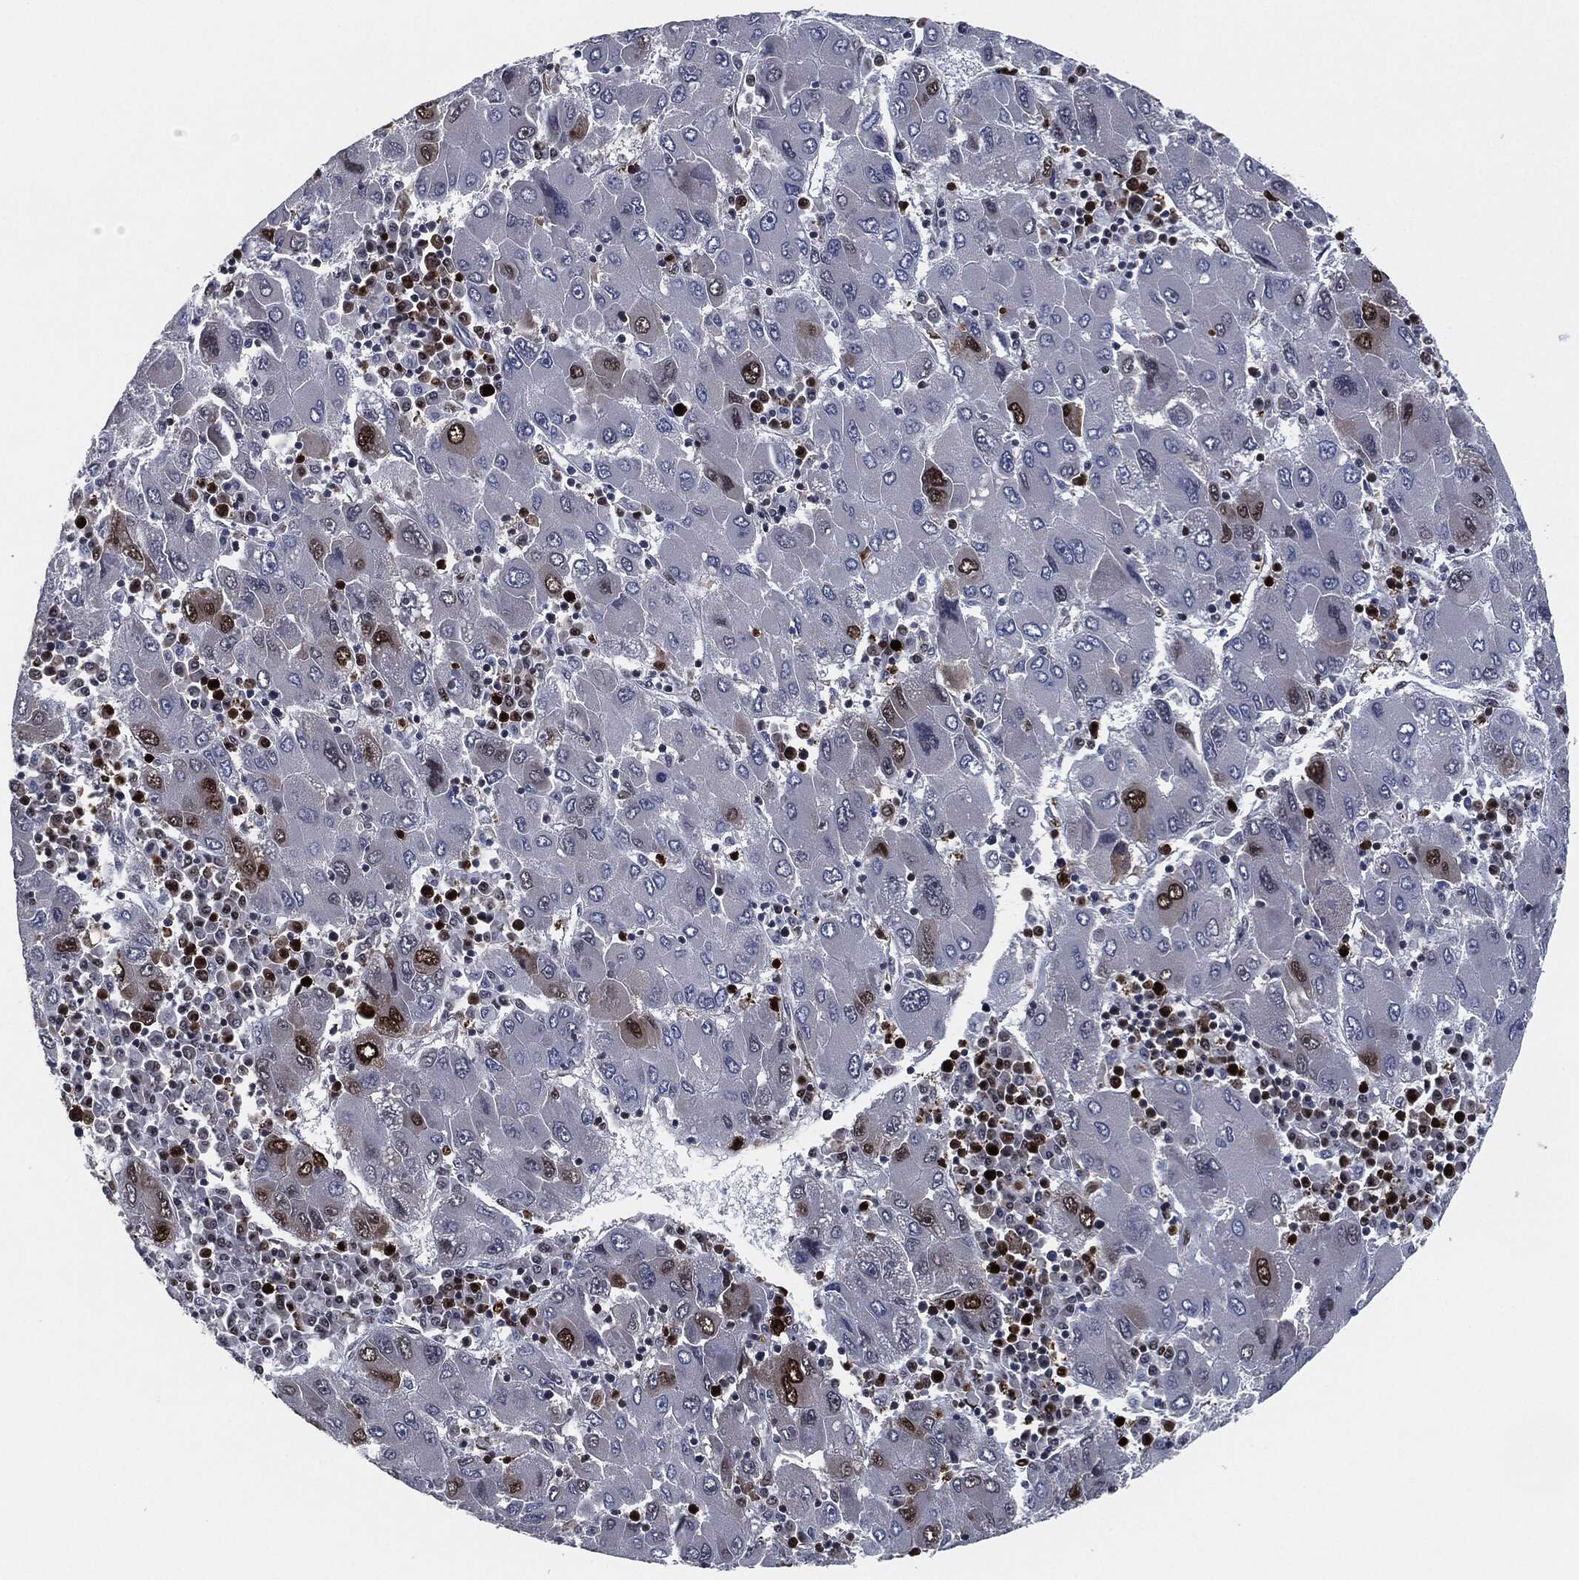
{"staining": {"intensity": "strong", "quantity": "<25%", "location": "nuclear"}, "tissue": "liver cancer", "cell_type": "Tumor cells", "image_type": "cancer", "snomed": [{"axis": "morphology", "description": "Carcinoma, Hepatocellular, NOS"}, {"axis": "topography", "description": "Liver"}], "caption": "The micrograph reveals immunohistochemical staining of hepatocellular carcinoma (liver). There is strong nuclear positivity is appreciated in approximately <25% of tumor cells. (DAB IHC, brown staining for protein, blue staining for nuclei).", "gene": "PCNA", "patient": {"sex": "male", "age": 75}}